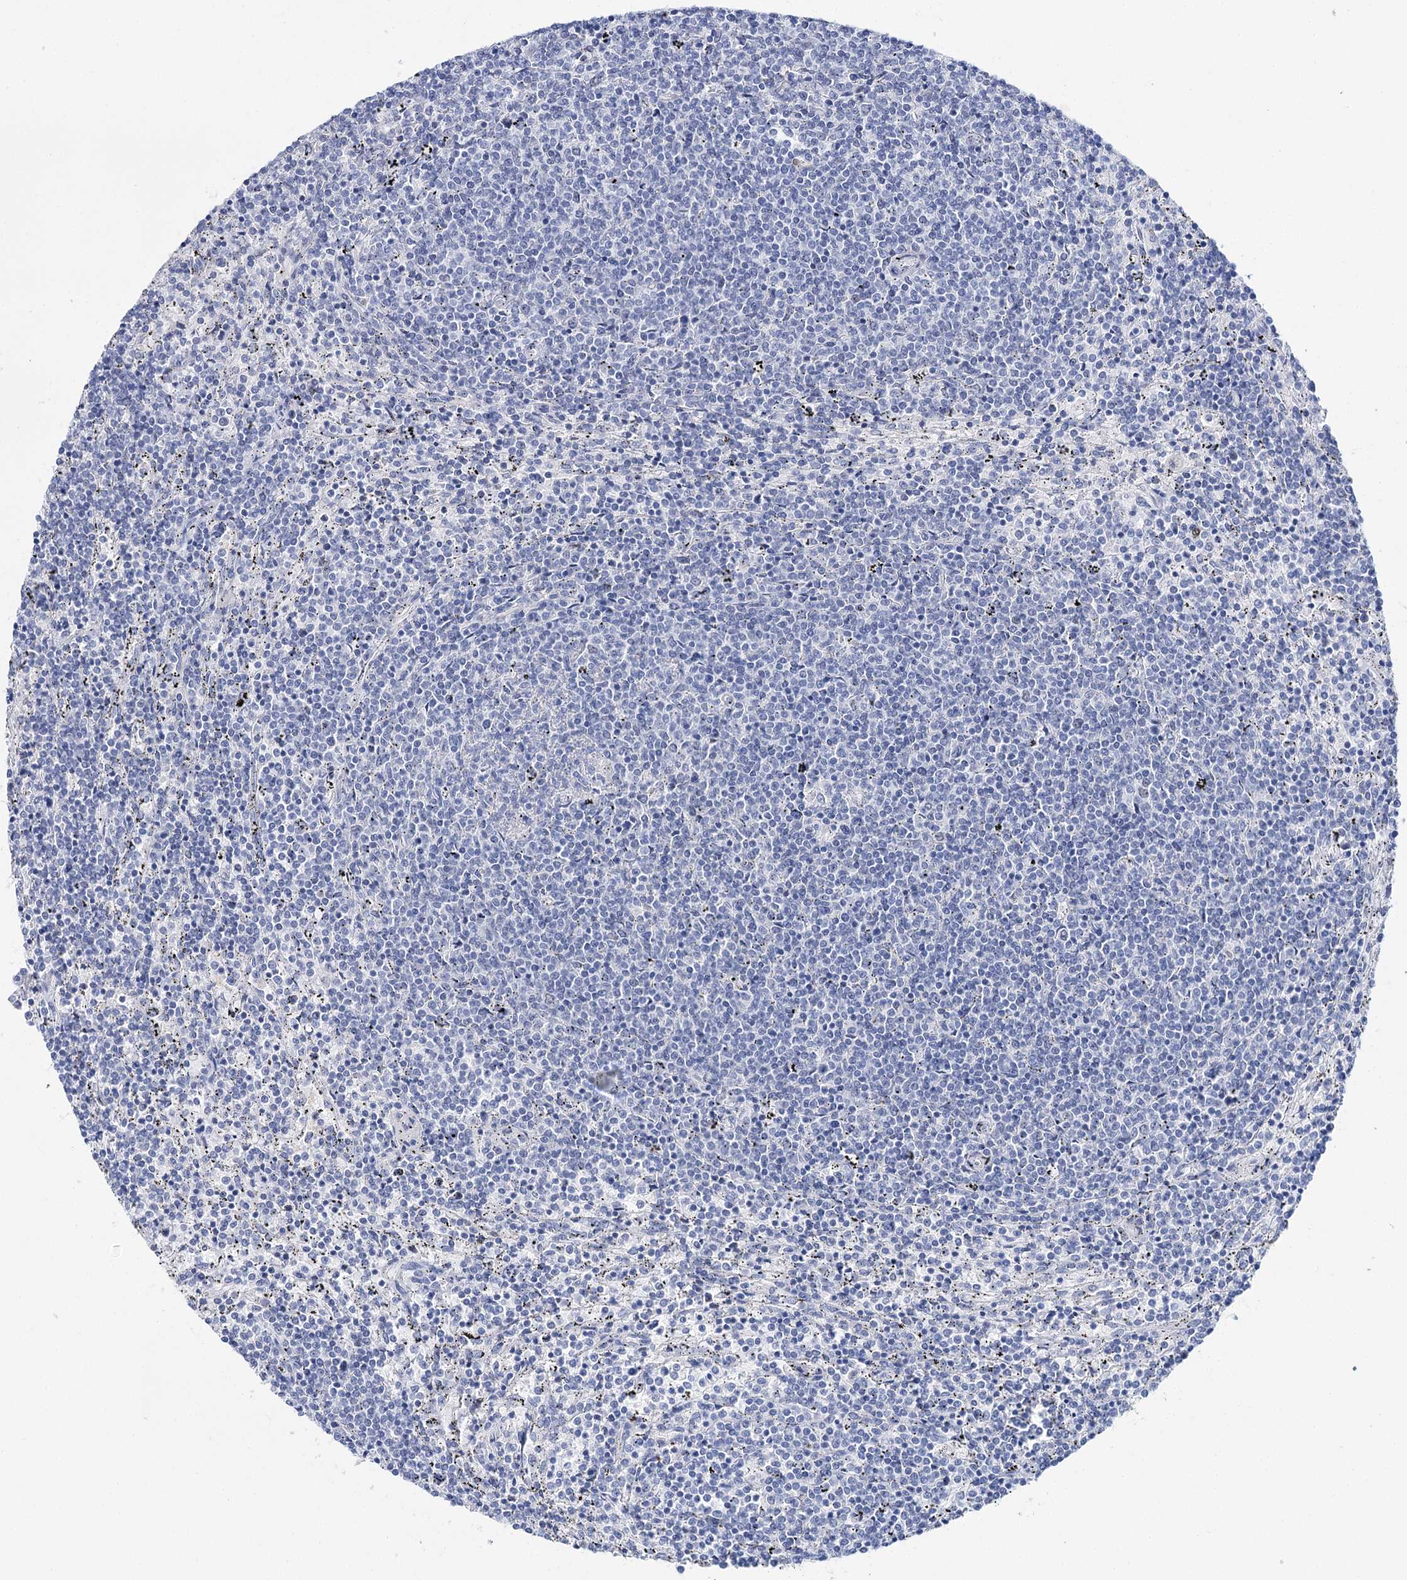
{"staining": {"intensity": "negative", "quantity": "none", "location": "none"}, "tissue": "lymphoma", "cell_type": "Tumor cells", "image_type": "cancer", "snomed": [{"axis": "morphology", "description": "Malignant lymphoma, non-Hodgkin's type, Low grade"}, {"axis": "topography", "description": "Spleen"}], "caption": "Photomicrograph shows no significant protein staining in tumor cells of lymphoma.", "gene": "UGDH", "patient": {"sex": "female", "age": 50}}